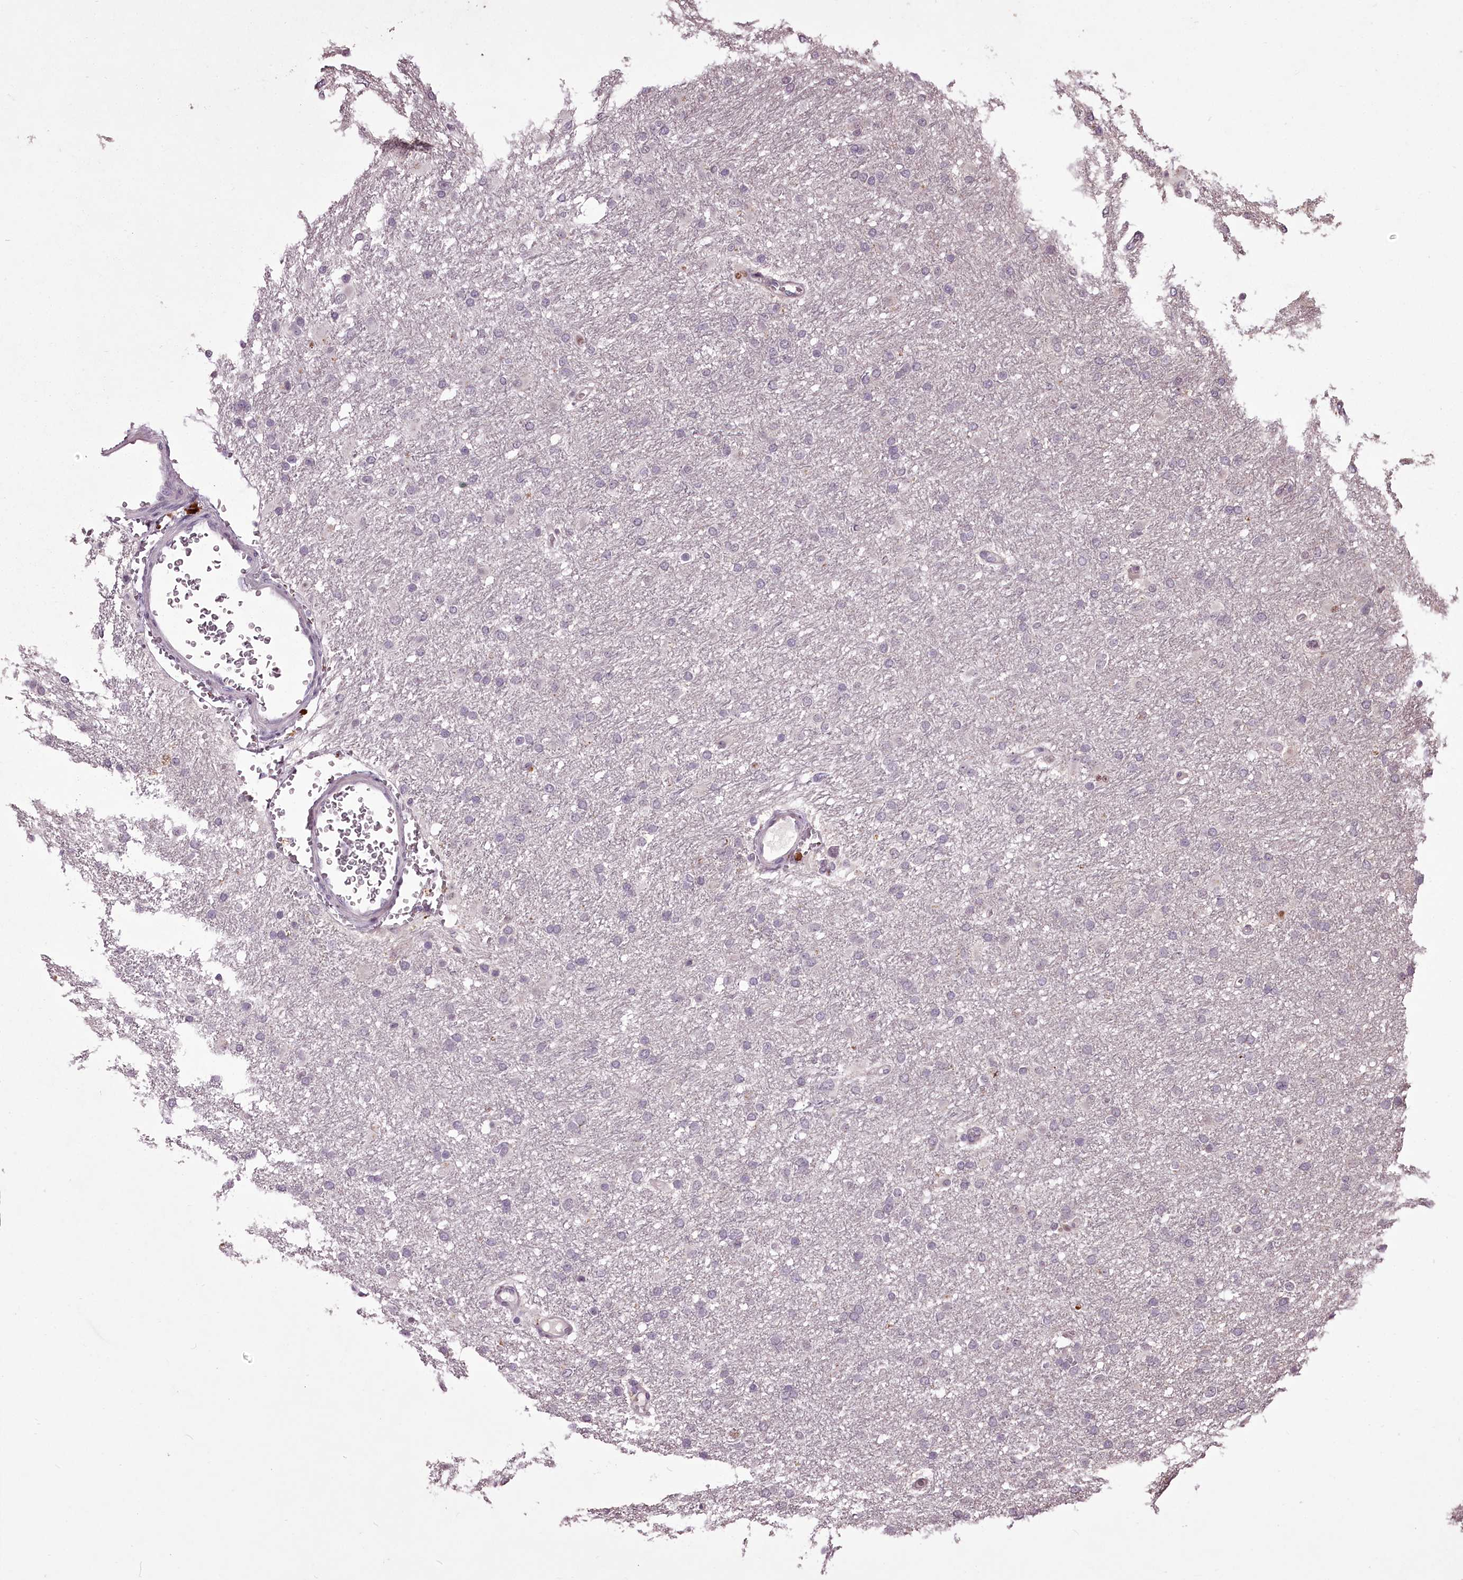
{"staining": {"intensity": "negative", "quantity": "none", "location": "none"}, "tissue": "glioma", "cell_type": "Tumor cells", "image_type": "cancer", "snomed": [{"axis": "morphology", "description": "Glioma, malignant, High grade"}, {"axis": "topography", "description": "Cerebral cortex"}], "caption": "Tumor cells are negative for protein expression in human high-grade glioma (malignant).", "gene": "ADRA1D", "patient": {"sex": "female", "age": 36}}